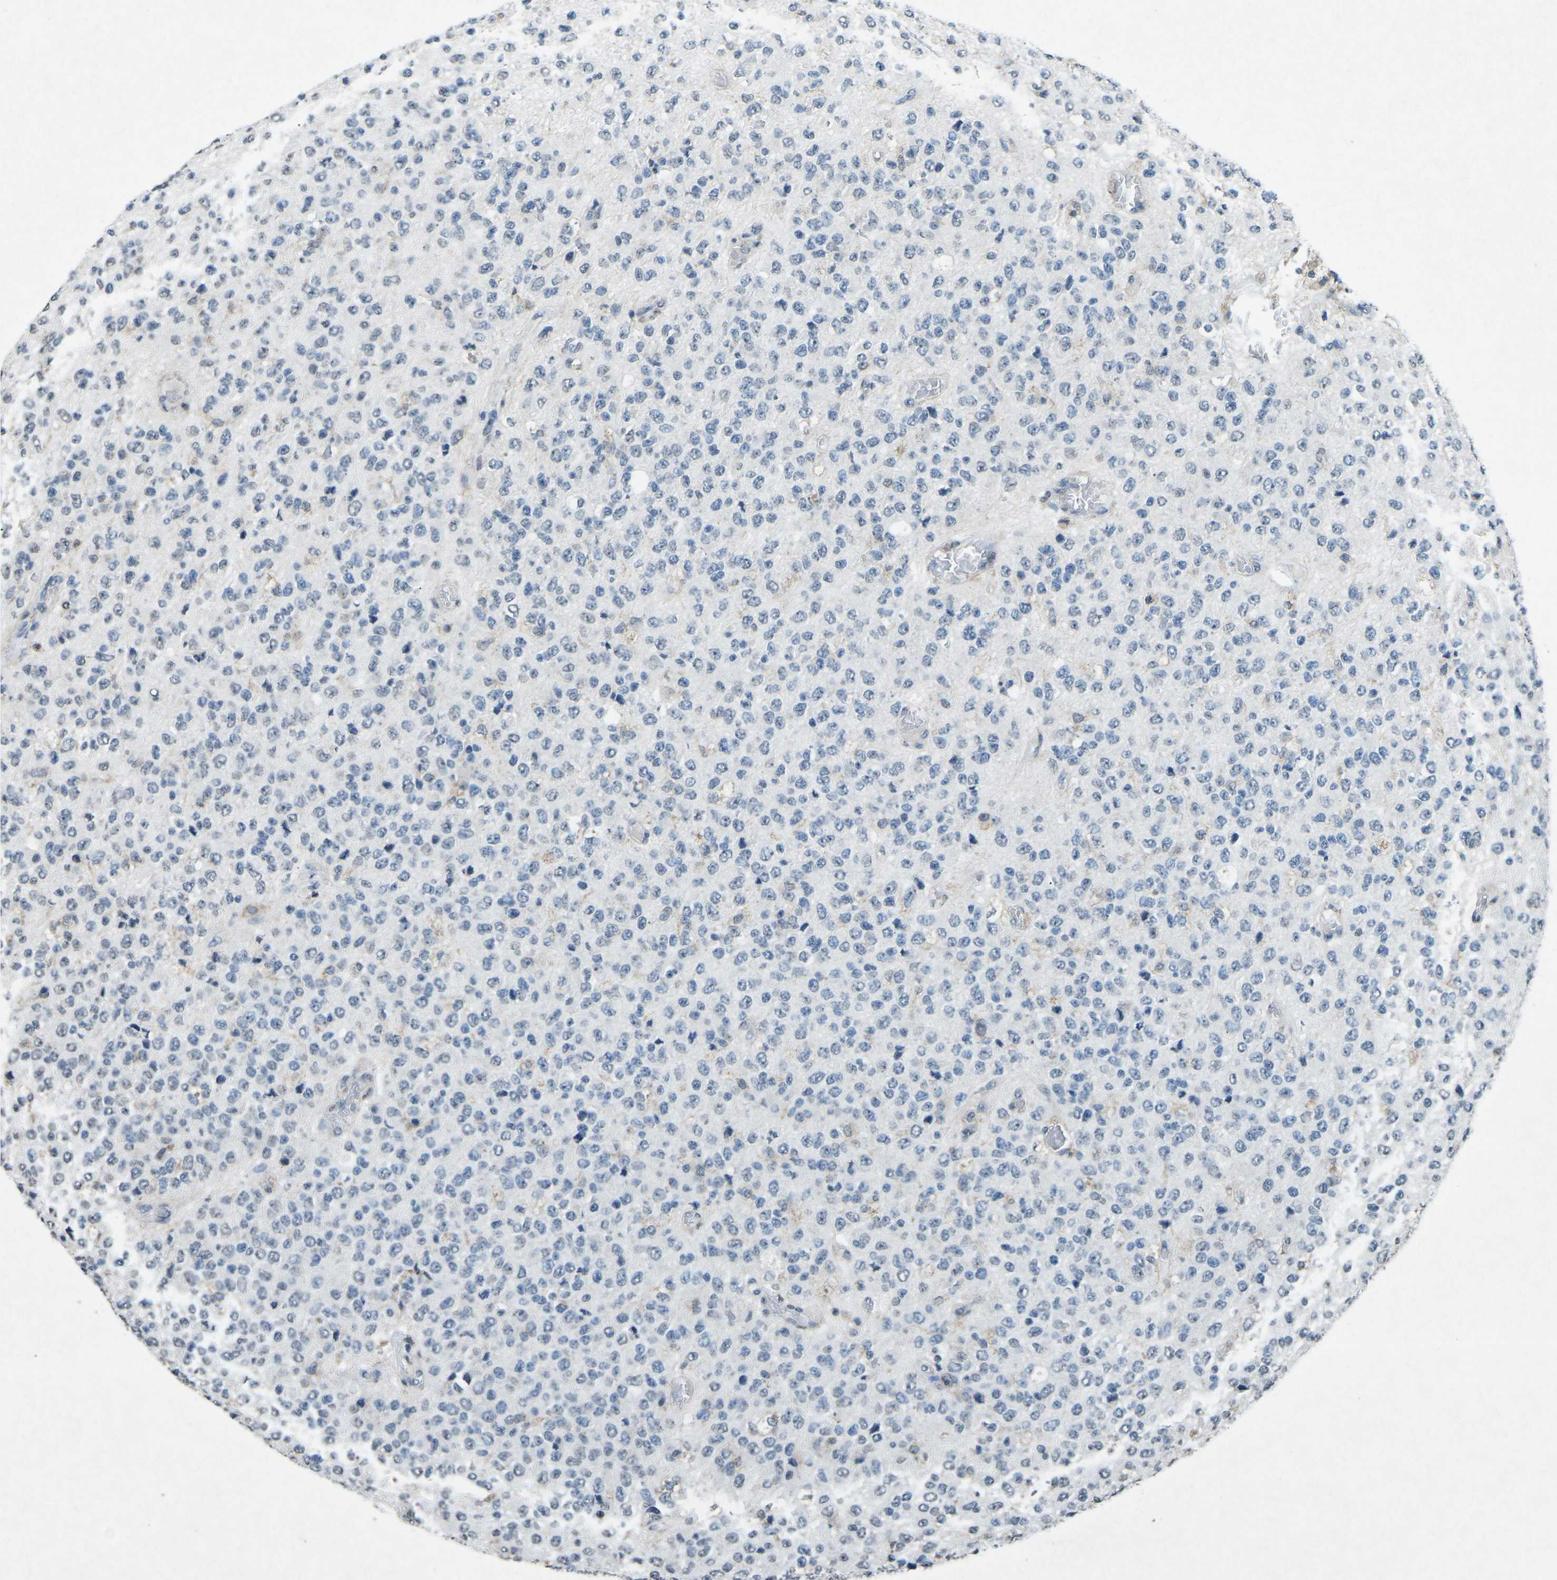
{"staining": {"intensity": "negative", "quantity": "none", "location": "none"}, "tissue": "glioma", "cell_type": "Tumor cells", "image_type": "cancer", "snomed": [{"axis": "morphology", "description": "Glioma, malignant, High grade"}, {"axis": "topography", "description": "pancreas cauda"}], "caption": "IHC micrograph of malignant glioma (high-grade) stained for a protein (brown), which shows no positivity in tumor cells.", "gene": "TFR2", "patient": {"sex": "male", "age": 60}}